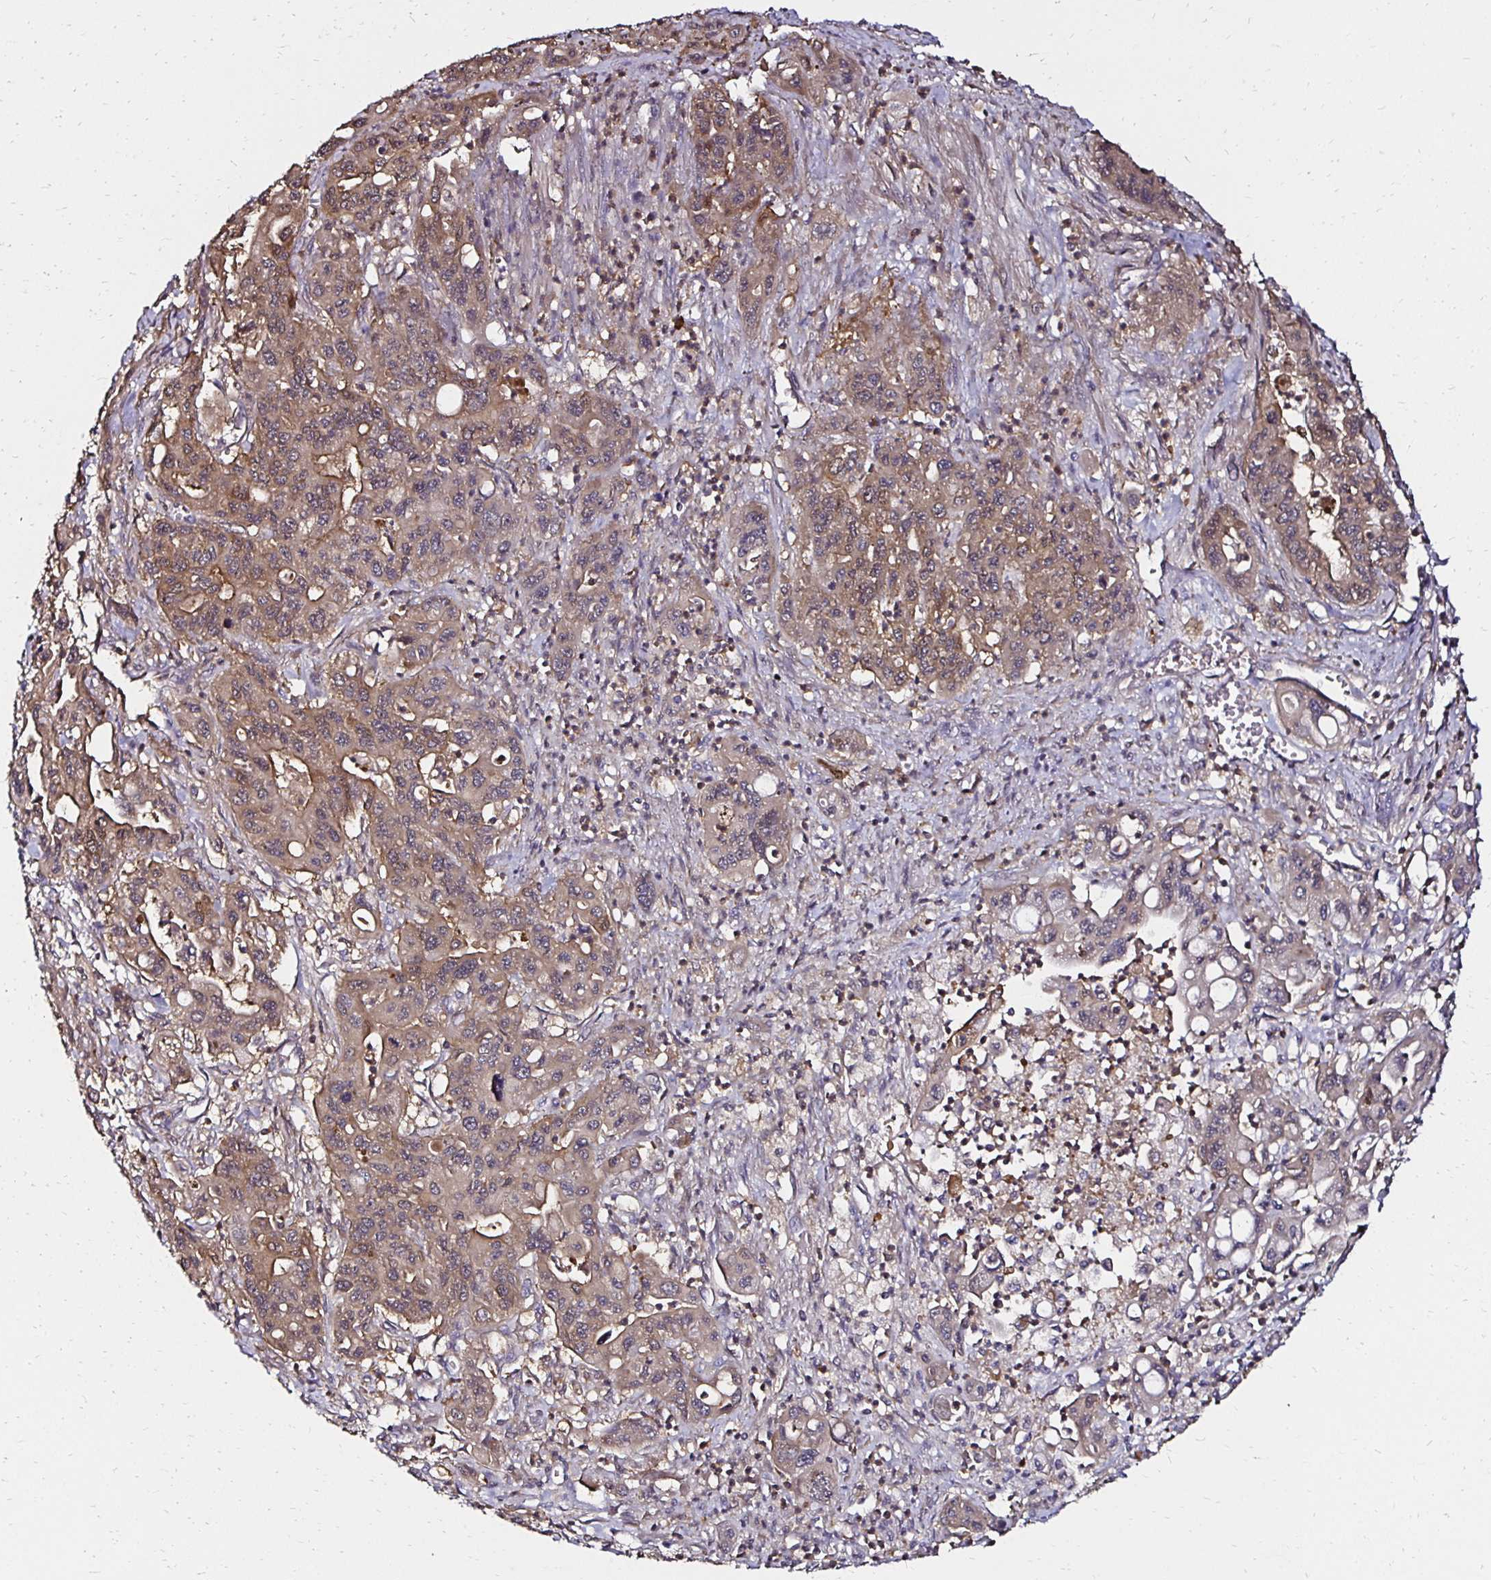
{"staining": {"intensity": "weak", "quantity": "25%-75%", "location": "cytoplasmic/membranous"}, "tissue": "pancreatic cancer", "cell_type": "Tumor cells", "image_type": "cancer", "snomed": [{"axis": "morphology", "description": "Adenocarcinoma, NOS"}, {"axis": "topography", "description": "Pancreas"}], "caption": "High-power microscopy captured an immunohistochemistry micrograph of pancreatic cancer (adenocarcinoma), revealing weak cytoplasmic/membranous positivity in approximately 25%-75% of tumor cells. (DAB = brown stain, brightfield microscopy at high magnification).", "gene": "TXN", "patient": {"sex": "male", "age": 62}}